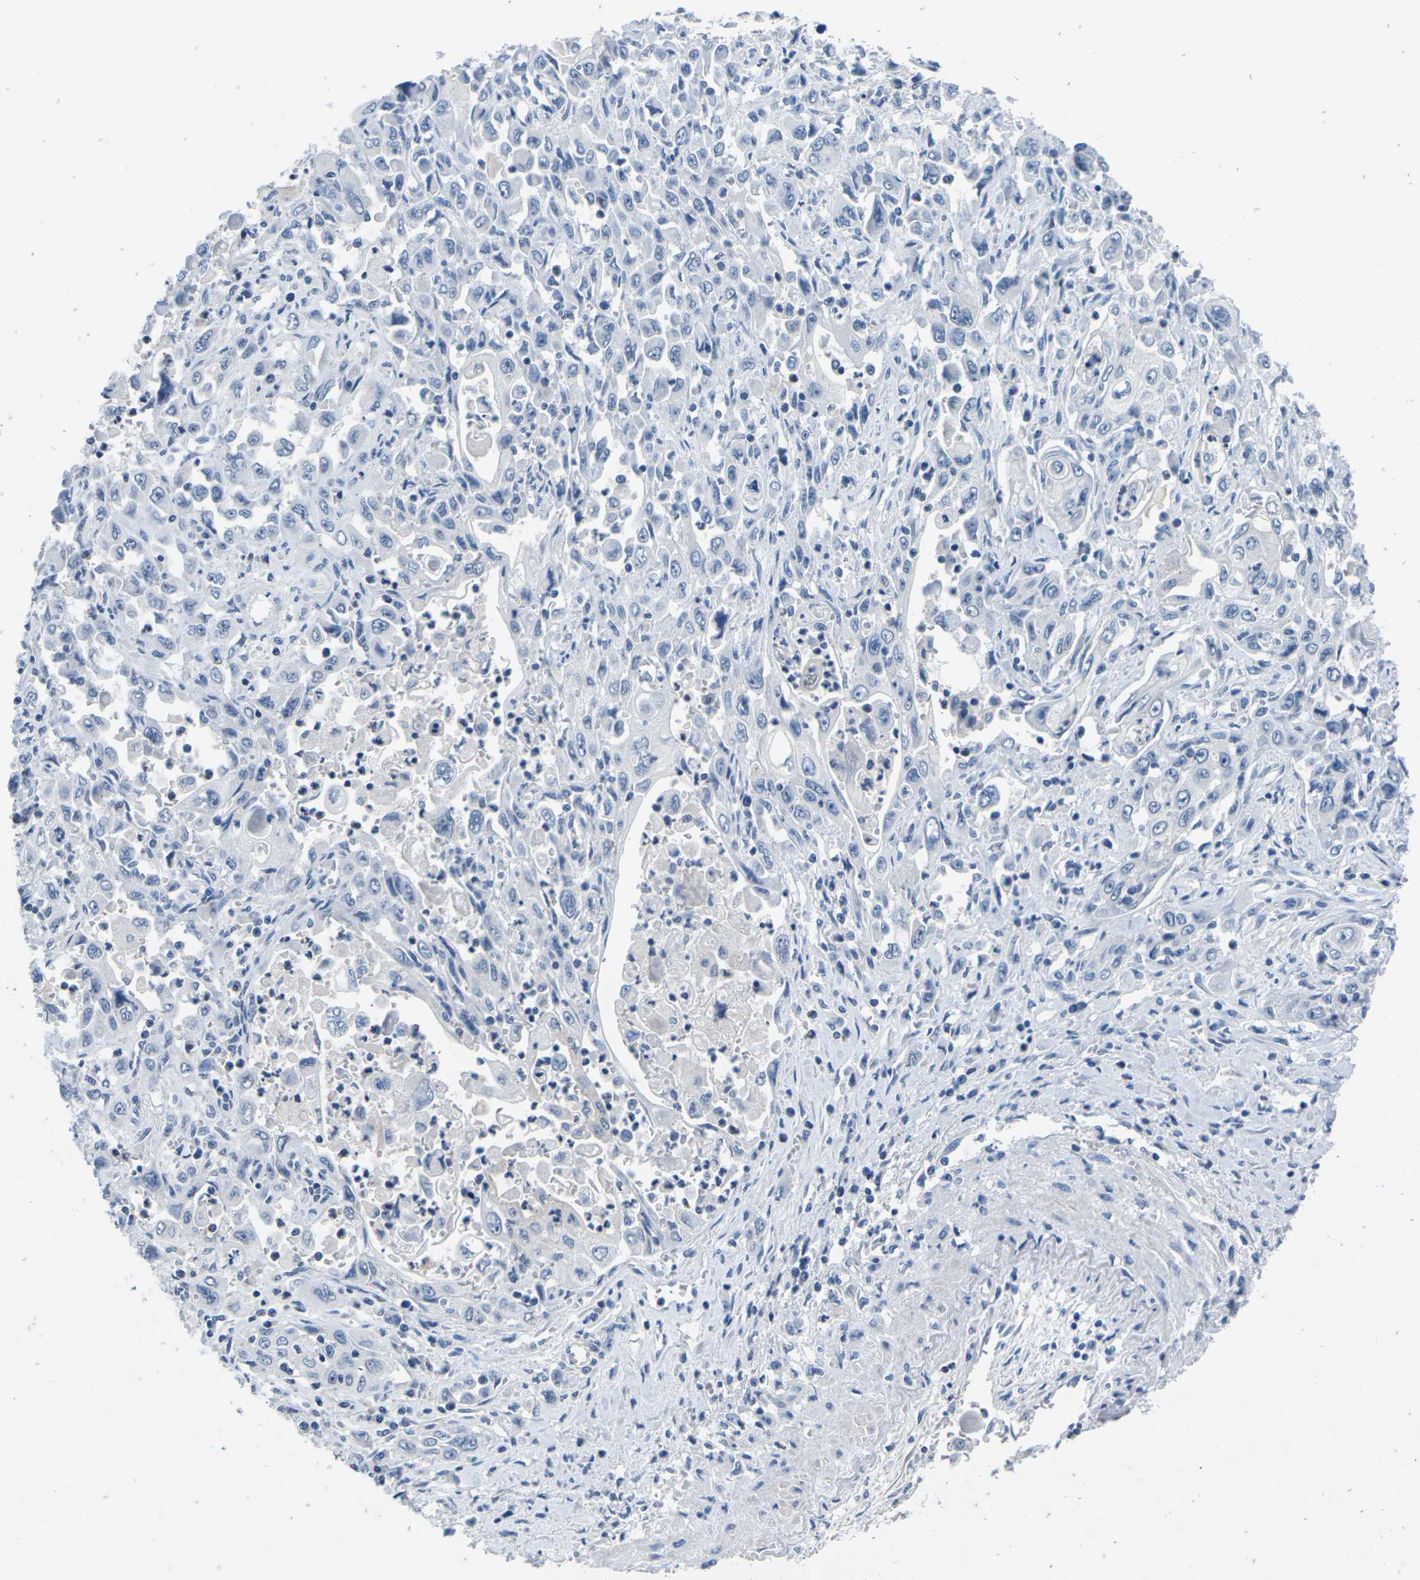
{"staining": {"intensity": "negative", "quantity": "none", "location": "none"}, "tissue": "pancreatic cancer", "cell_type": "Tumor cells", "image_type": "cancer", "snomed": [{"axis": "morphology", "description": "Adenocarcinoma, NOS"}, {"axis": "topography", "description": "Pancreas"}], "caption": "High power microscopy micrograph of an IHC image of adenocarcinoma (pancreatic), revealing no significant expression in tumor cells. Nuclei are stained in blue.", "gene": "UMOD", "patient": {"sex": "male", "age": 70}}